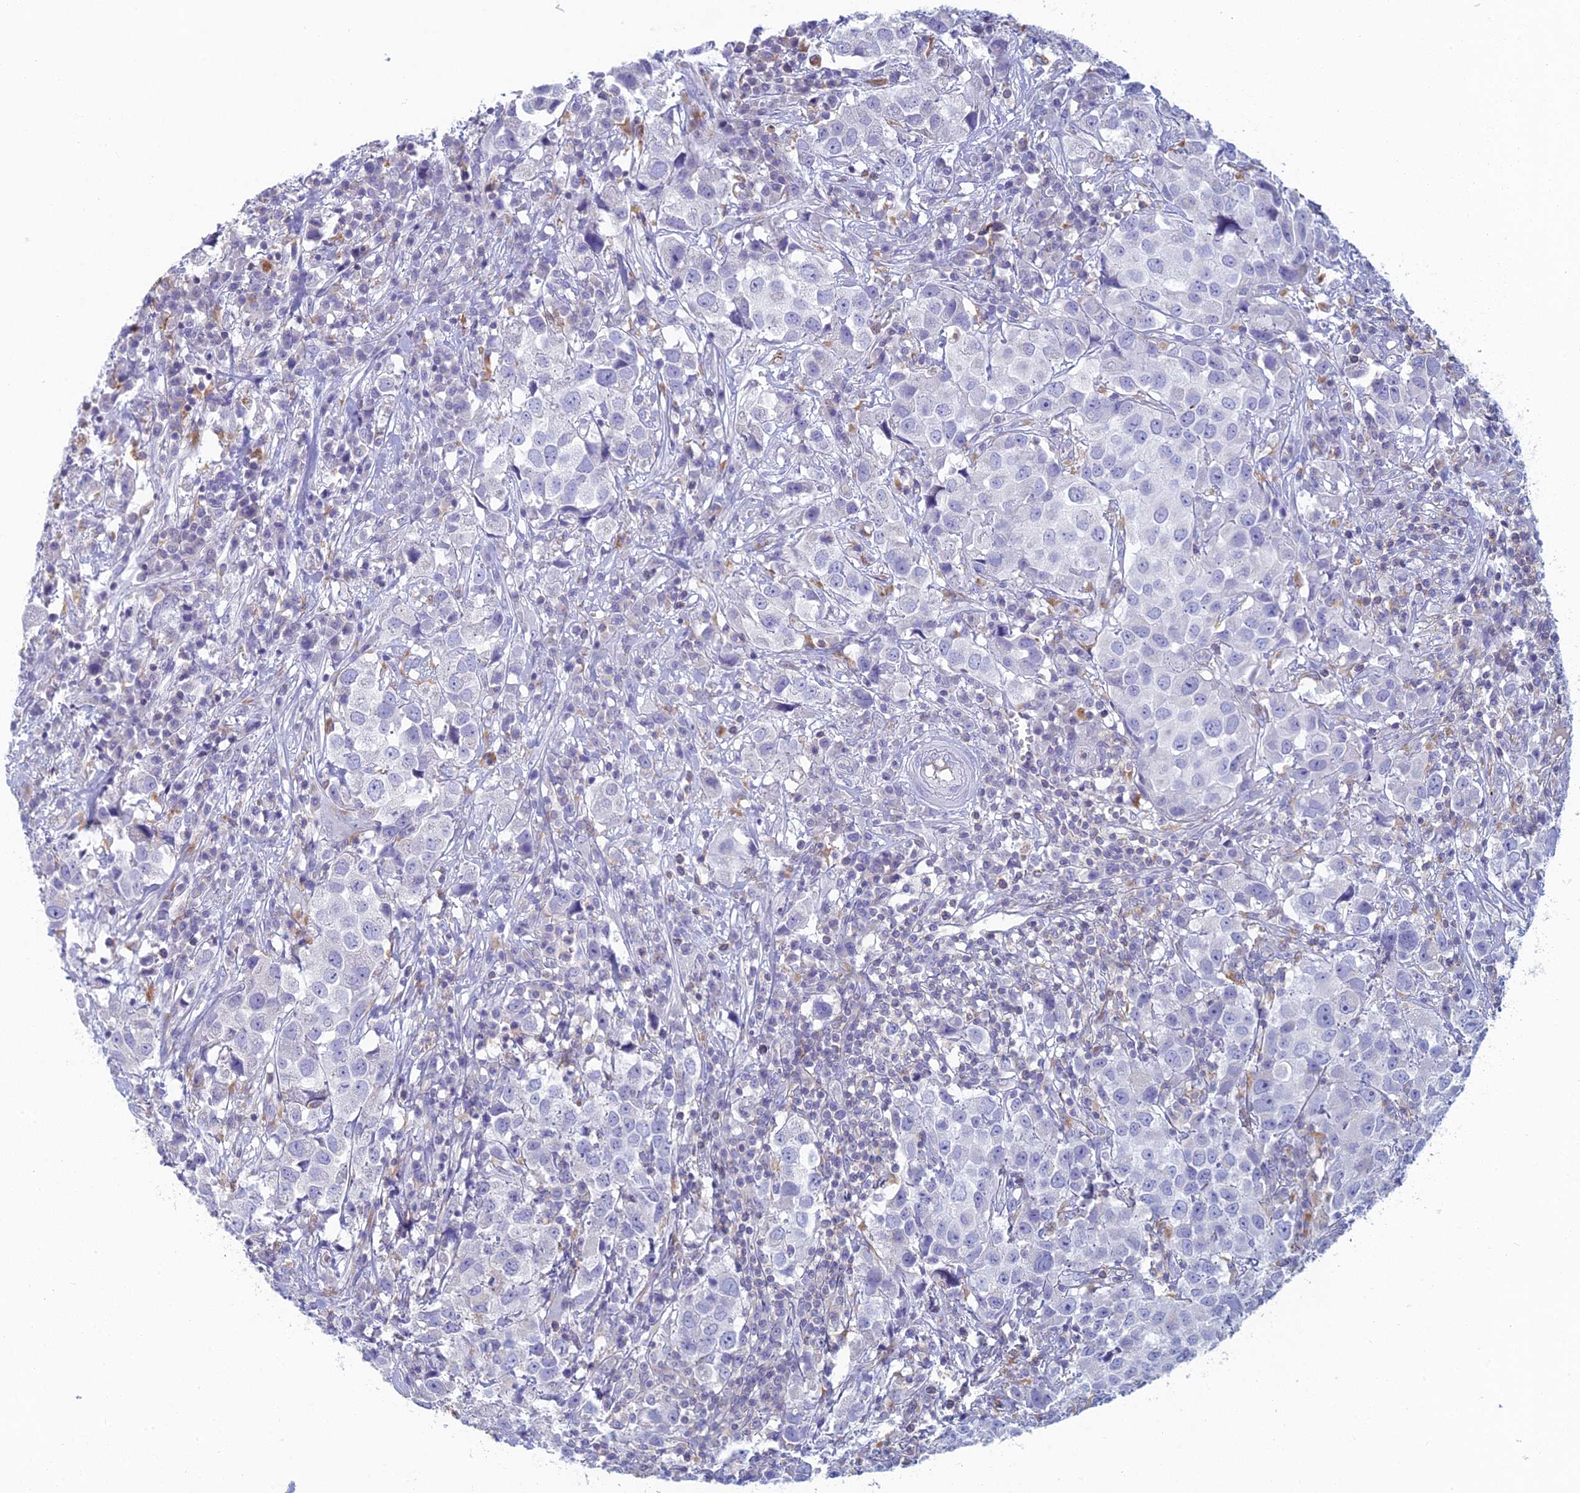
{"staining": {"intensity": "negative", "quantity": "none", "location": "none"}, "tissue": "urothelial cancer", "cell_type": "Tumor cells", "image_type": "cancer", "snomed": [{"axis": "morphology", "description": "Urothelial carcinoma, High grade"}, {"axis": "topography", "description": "Urinary bladder"}], "caption": "A histopathology image of human urothelial cancer is negative for staining in tumor cells.", "gene": "FERD3L", "patient": {"sex": "female", "age": 75}}